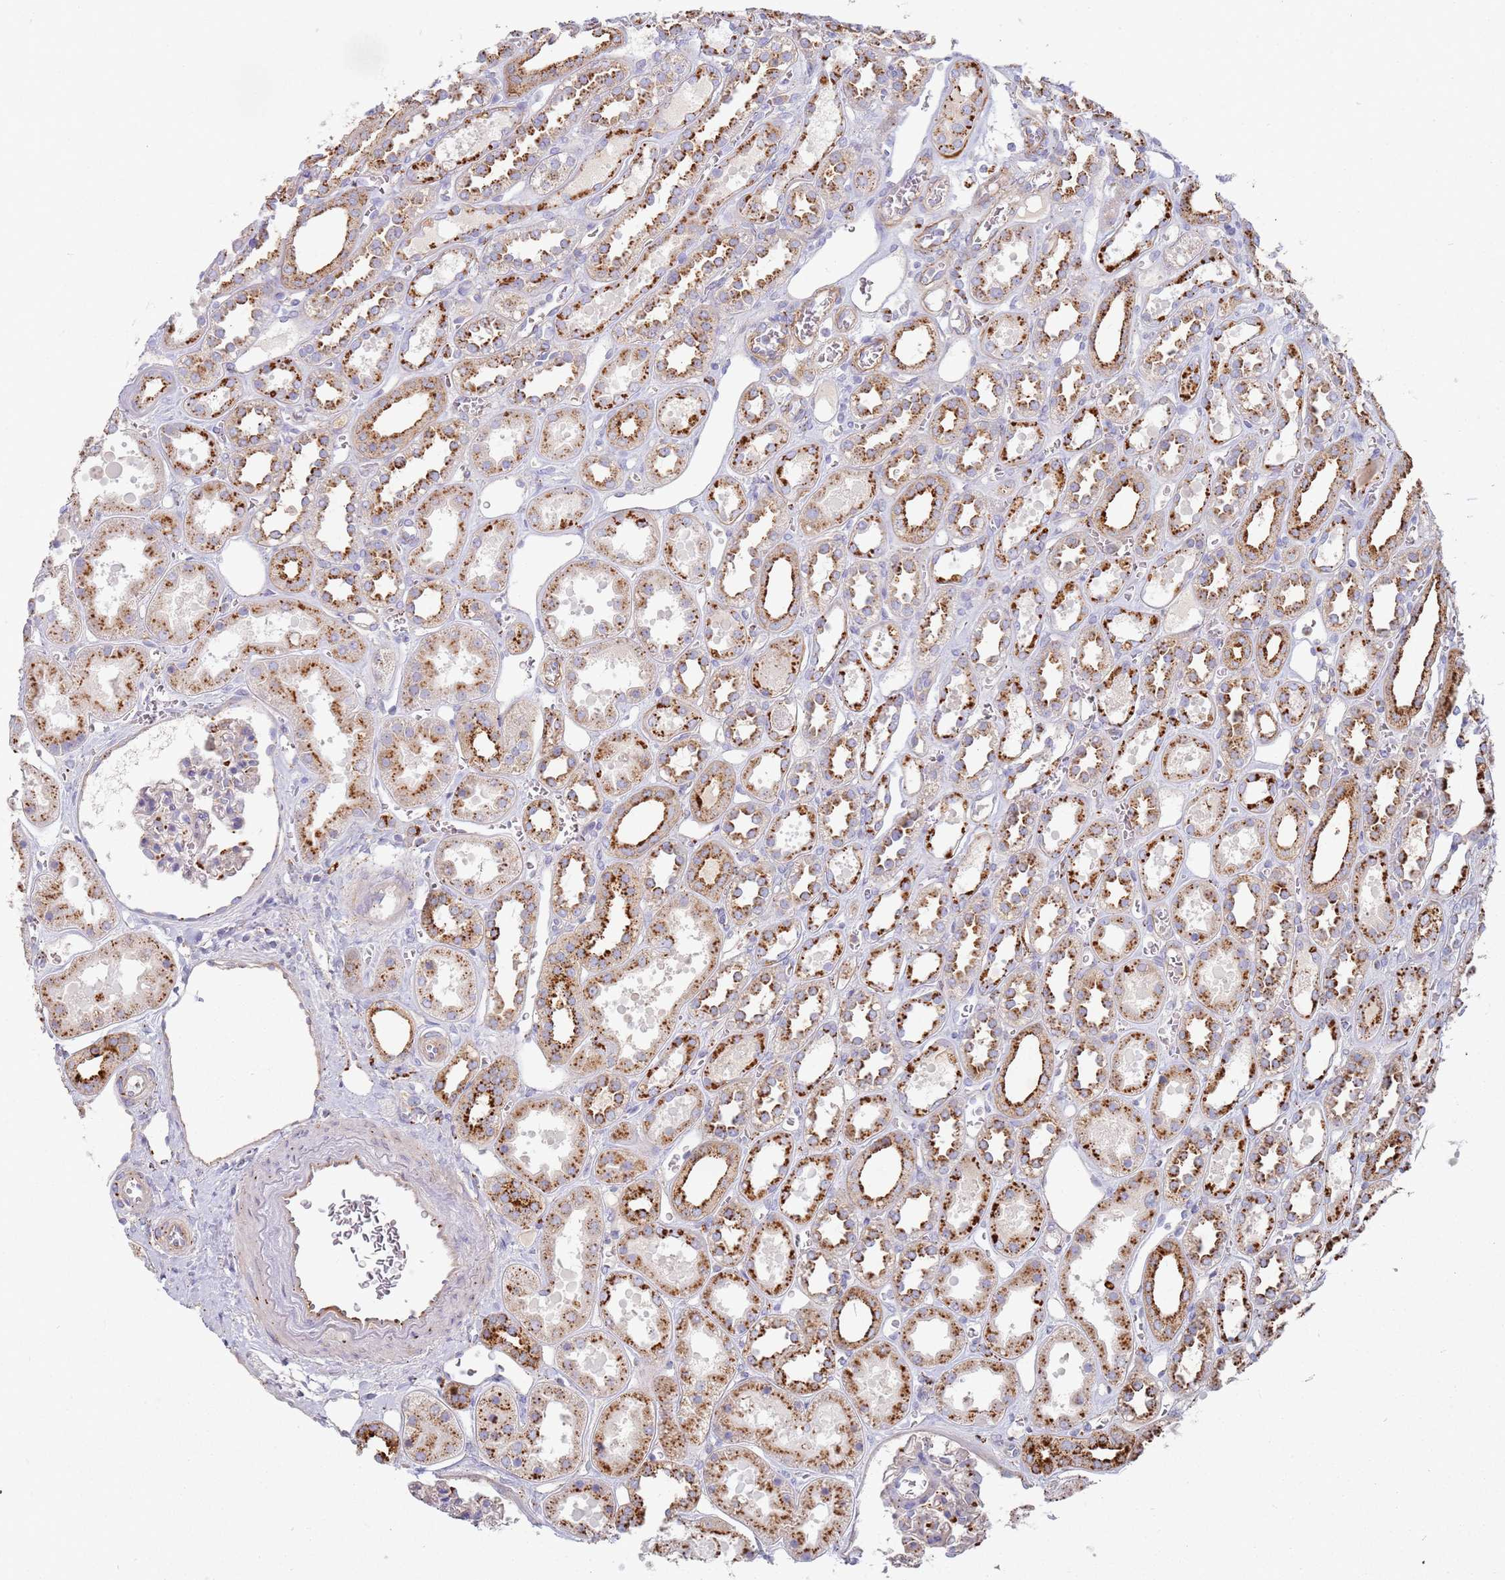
{"staining": {"intensity": "moderate", "quantity": "<25%", "location": "cytoplasmic/membranous"}, "tissue": "kidney", "cell_type": "Cells in glomeruli", "image_type": "normal", "snomed": [{"axis": "morphology", "description": "Normal tissue, NOS"}, {"axis": "topography", "description": "Kidney"}], "caption": "Immunohistochemistry staining of benign kidney, which reveals low levels of moderate cytoplasmic/membranous staining in about <25% of cells in glomeruli indicating moderate cytoplasmic/membranous protein expression. The staining was performed using DAB (brown) for protein detection and nuclei were counterstained in hematoxylin (blue).", "gene": "TMEM229B", "patient": {"sex": "female", "age": 41}}